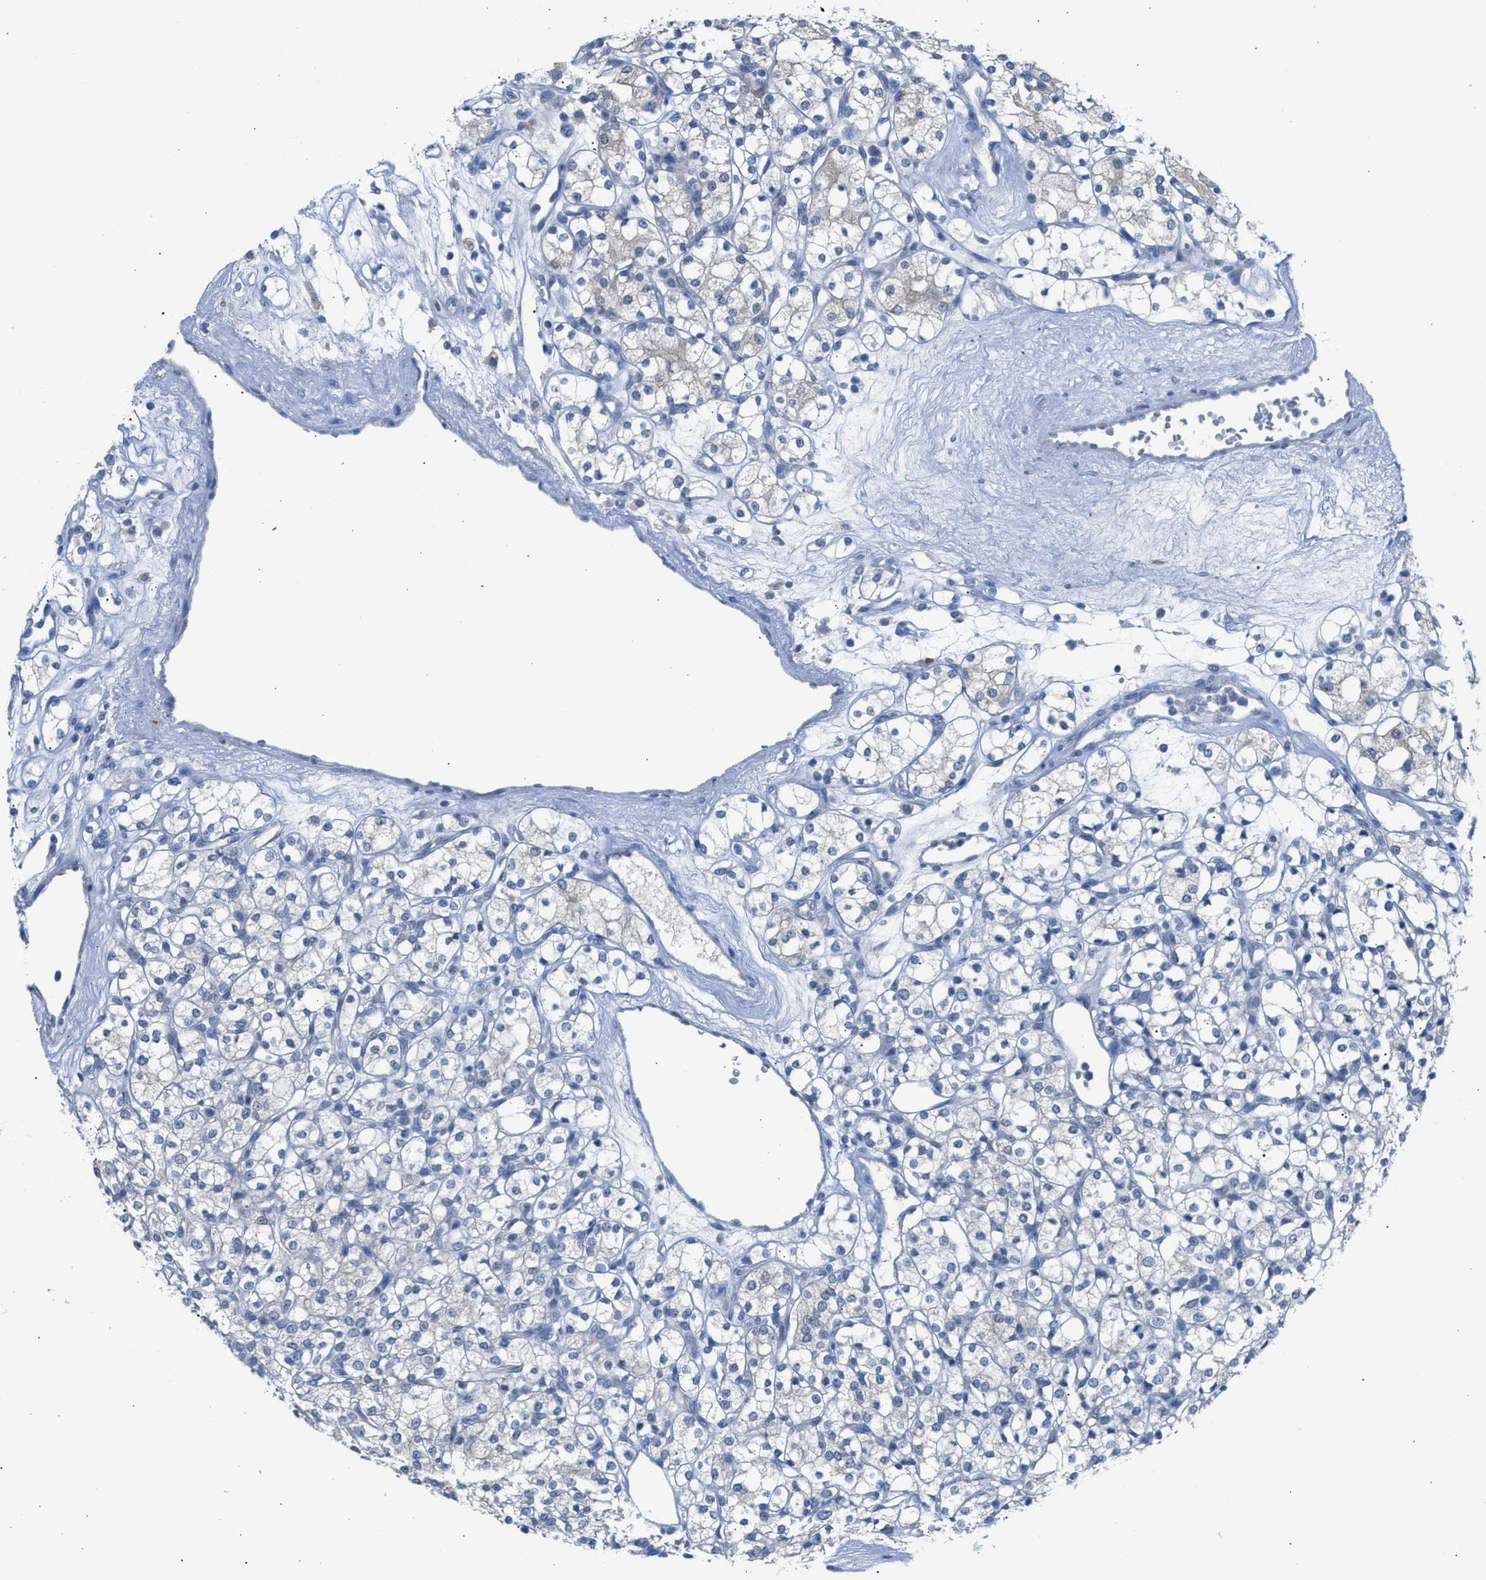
{"staining": {"intensity": "negative", "quantity": "none", "location": "none"}, "tissue": "renal cancer", "cell_type": "Tumor cells", "image_type": "cancer", "snomed": [{"axis": "morphology", "description": "Adenocarcinoma, NOS"}, {"axis": "topography", "description": "Kidney"}], "caption": "DAB immunohistochemical staining of renal cancer demonstrates no significant expression in tumor cells.", "gene": "ASPA", "patient": {"sex": "male", "age": 77}}